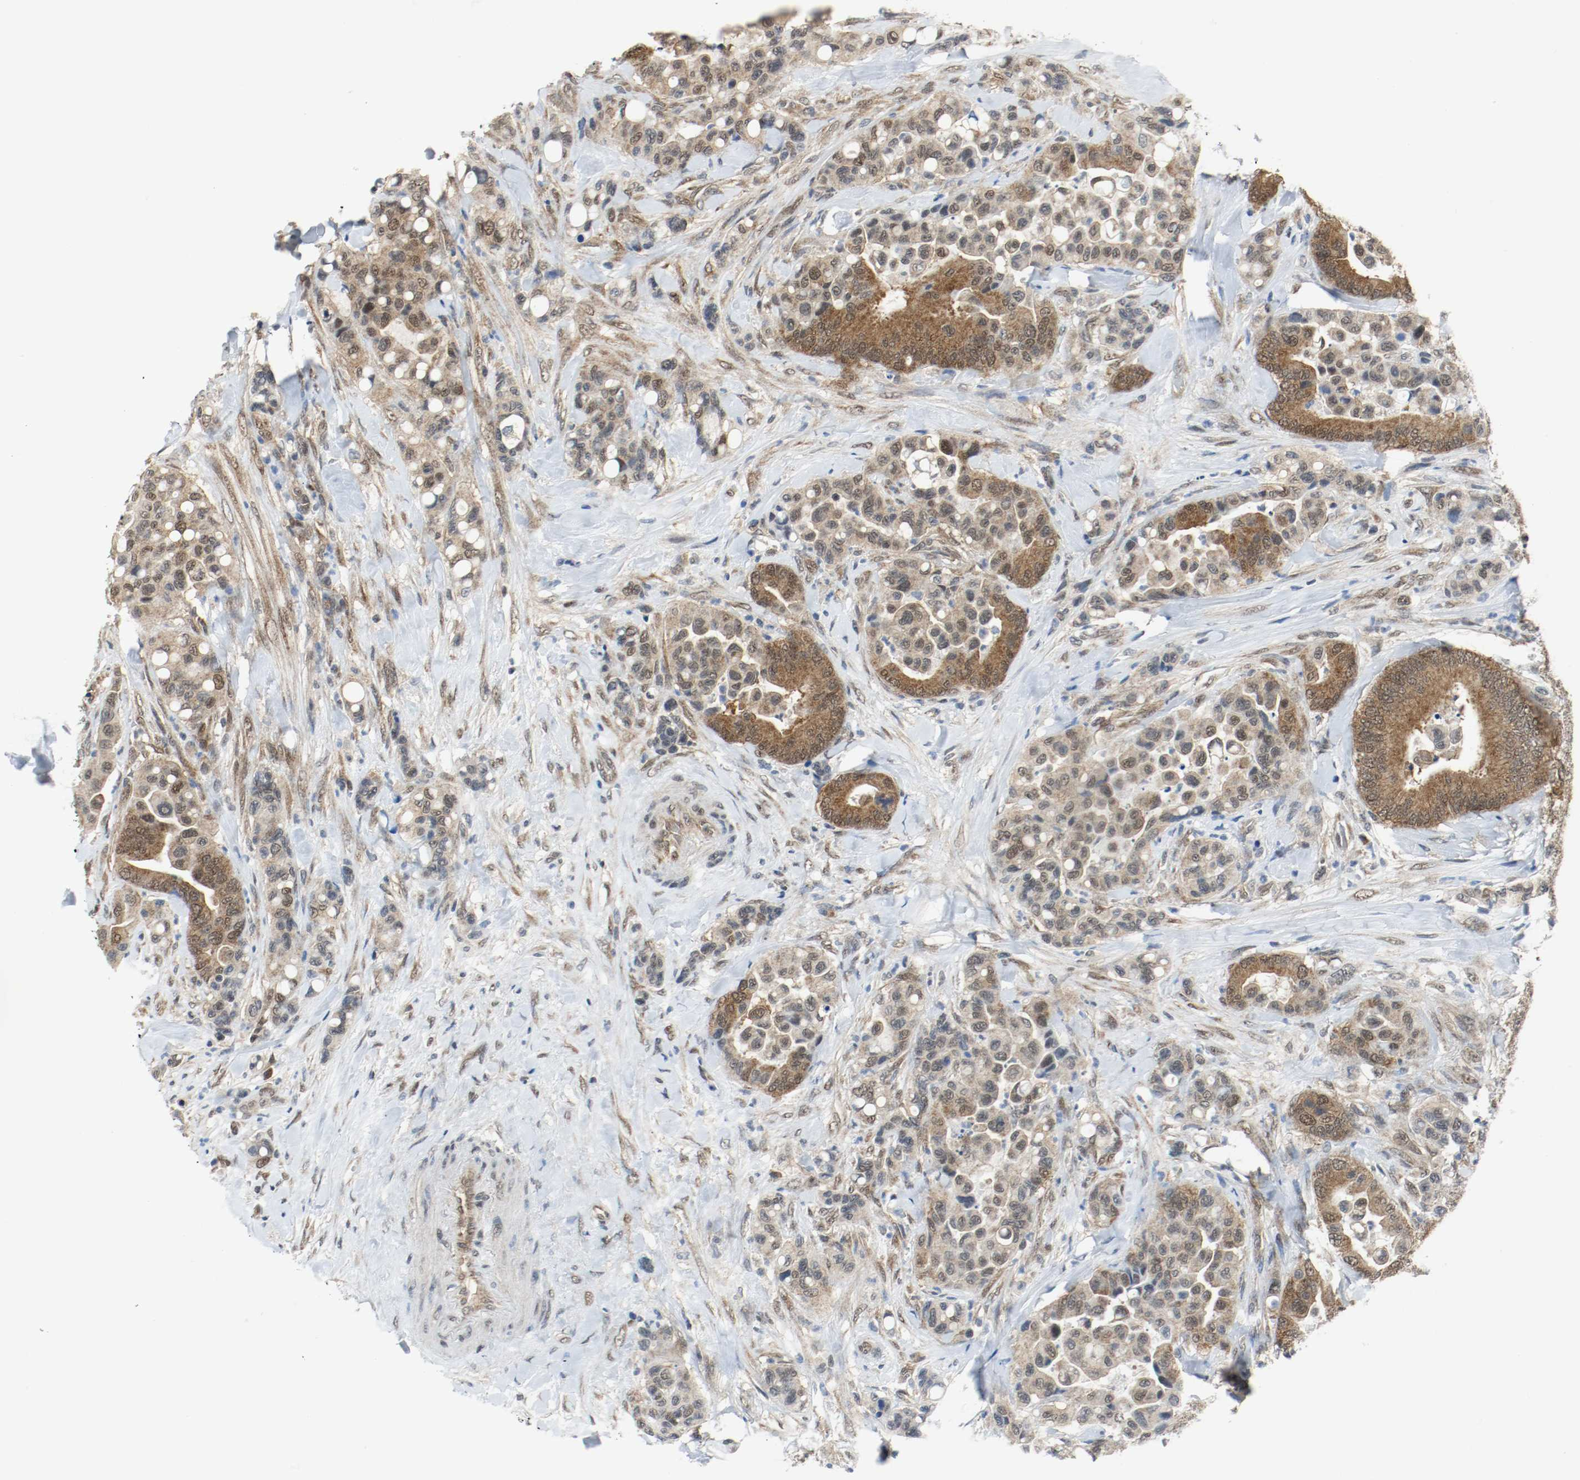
{"staining": {"intensity": "moderate", "quantity": ">75%", "location": "cytoplasmic/membranous,nuclear"}, "tissue": "colorectal cancer", "cell_type": "Tumor cells", "image_type": "cancer", "snomed": [{"axis": "morphology", "description": "Normal tissue, NOS"}, {"axis": "morphology", "description": "Adenocarcinoma, NOS"}, {"axis": "topography", "description": "Colon"}], "caption": "Human colorectal cancer stained with a protein marker demonstrates moderate staining in tumor cells.", "gene": "PPME1", "patient": {"sex": "male", "age": 82}}